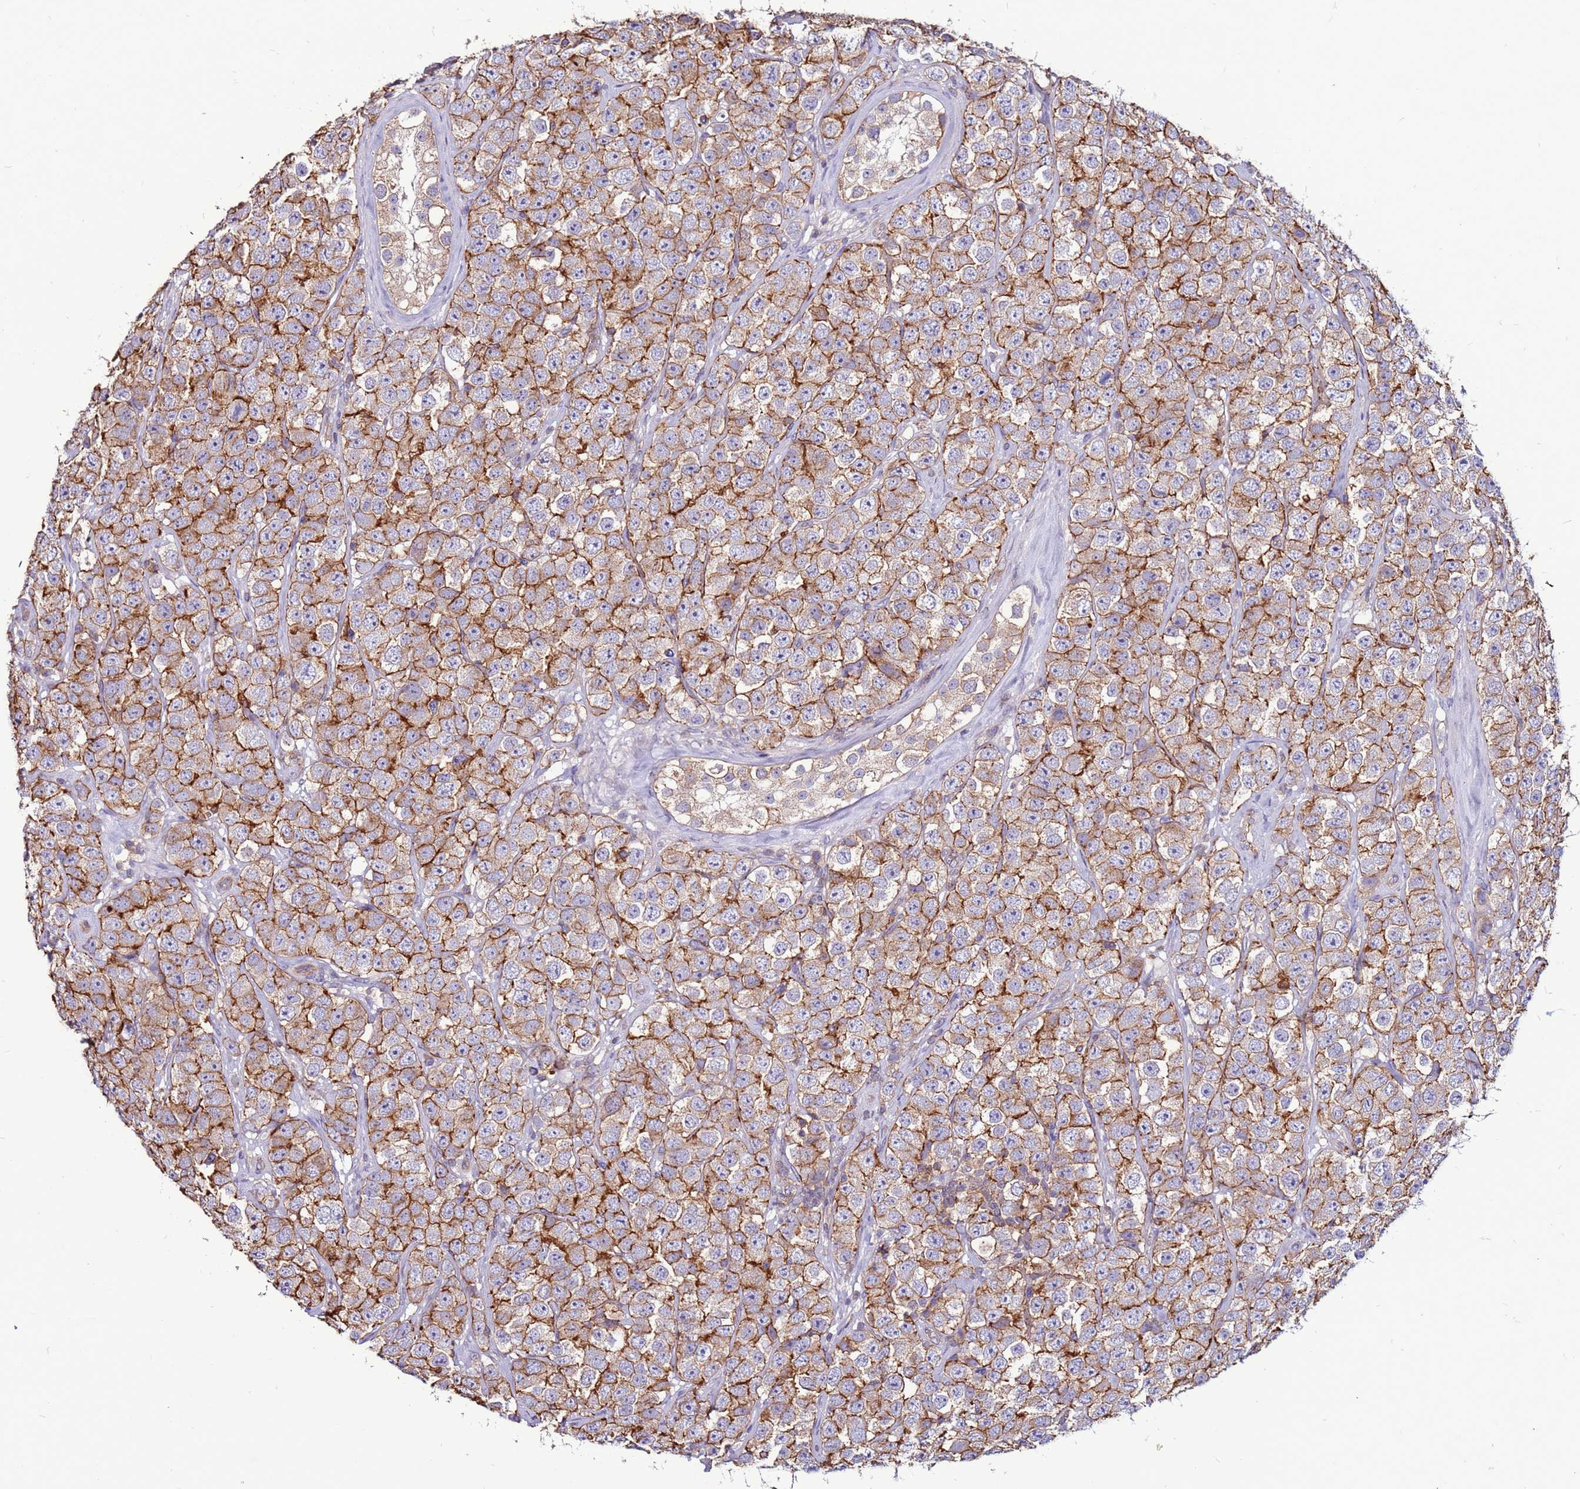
{"staining": {"intensity": "moderate", "quantity": ">75%", "location": "cytoplasmic/membranous"}, "tissue": "testis cancer", "cell_type": "Tumor cells", "image_type": "cancer", "snomed": [{"axis": "morphology", "description": "Seminoma, NOS"}, {"axis": "topography", "description": "Testis"}], "caption": "IHC (DAB (3,3'-diaminobenzidine)) staining of testis cancer shows moderate cytoplasmic/membranous protein positivity in about >75% of tumor cells. (Brightfield microscopy of DAB IHC at high magnification).", "gene": "NRN1L", "patient": {"sex": "male", "age": 28}}